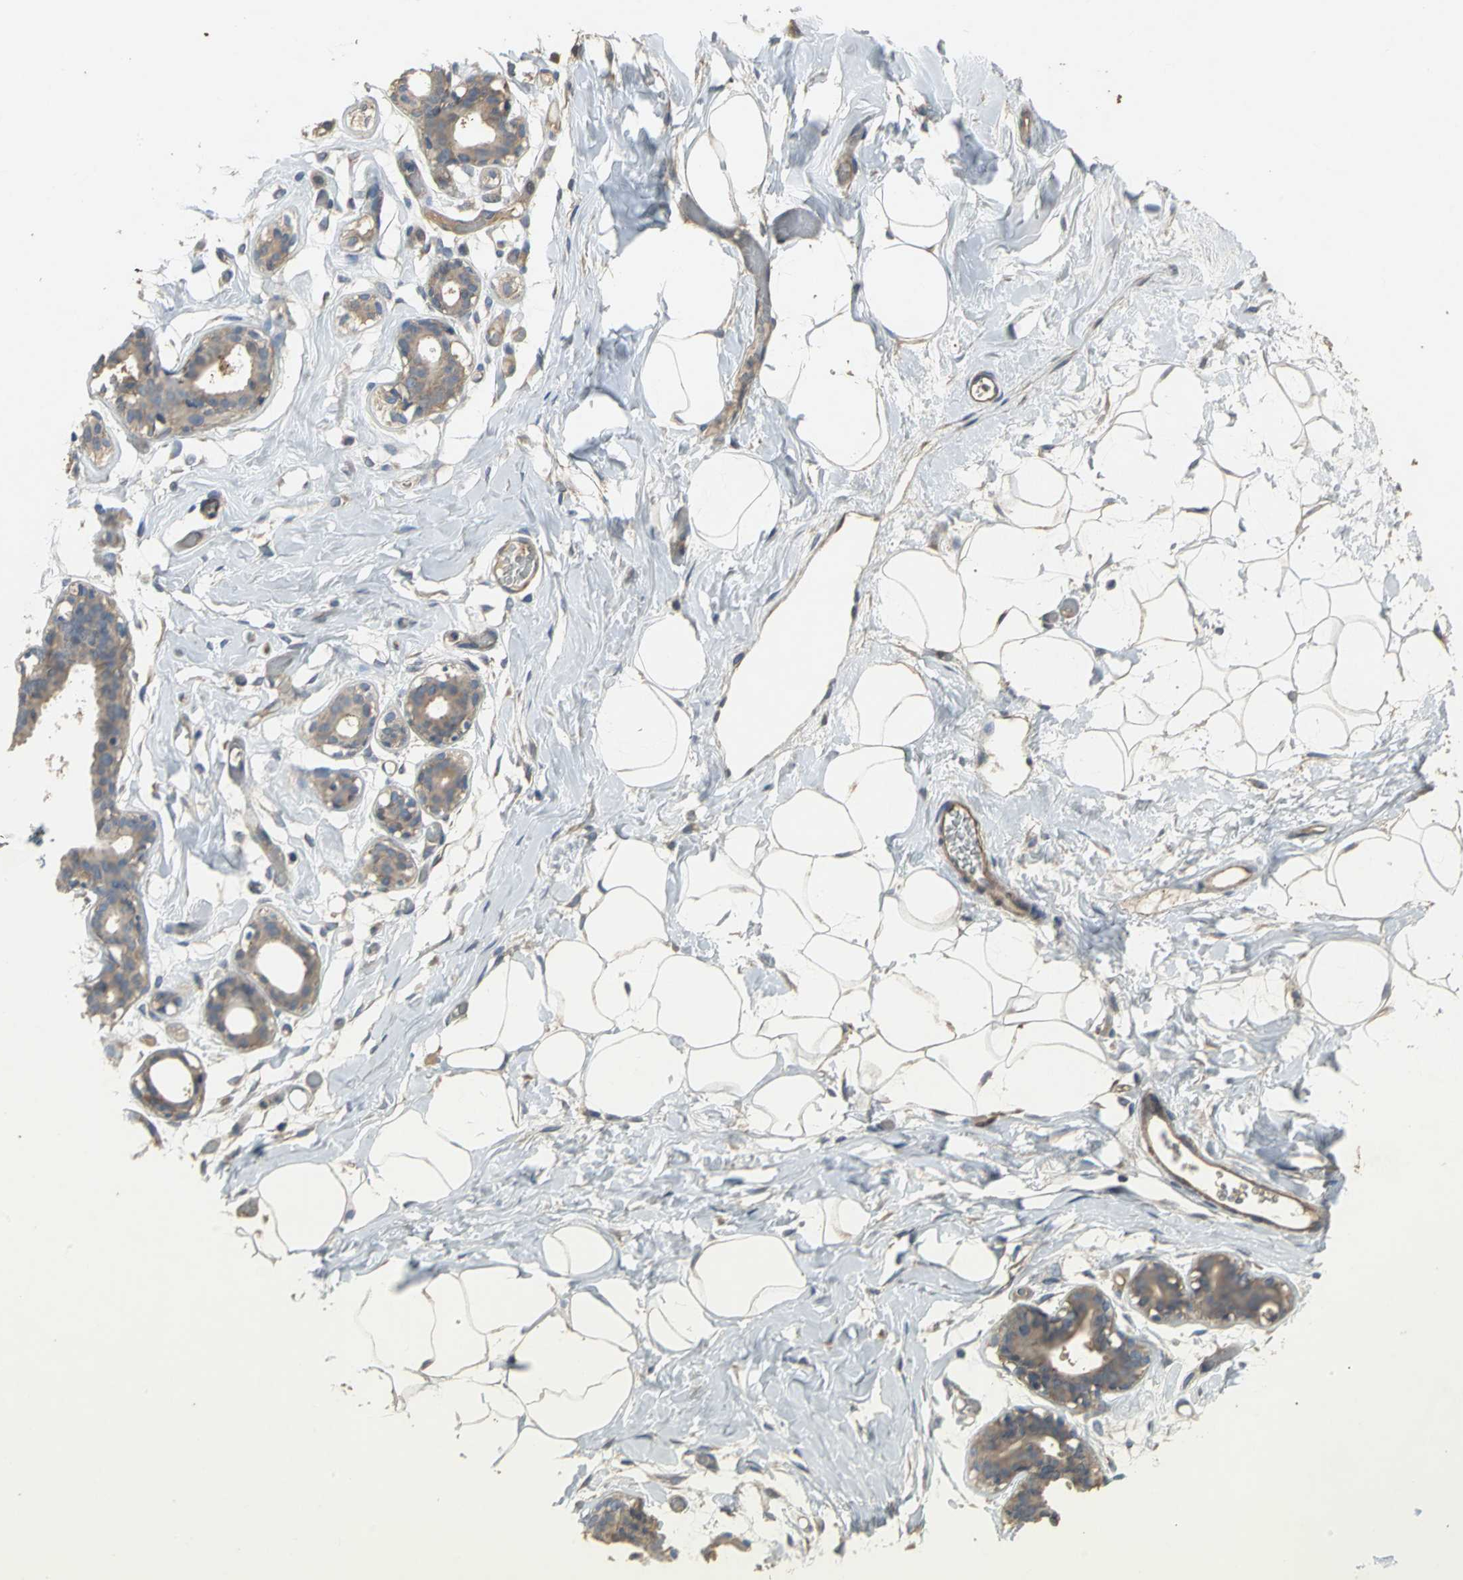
{"staining": {"intensity": "weak", "quantity": ">75%", "location": "cytoplasmic/membranous"}, "tissue": "adipose tissue", "cell_type": "Adipocytes", "image_type": "normal", "snomed": [{"axis": "morphology", "description": "Normal tissue, NOS"}, {"axis": "topography", "description": "Breast"}, {"axis": "topography", "description": "Soft tissue"}], "caption": "About >75% of adipocytes in normal human adipose tissue exhibit weak cytoplasmic/membranous protein expression as visualized by brown immunohistochemical staining.", "gene": "MET", "patient": {"sex": "female", "age": 25}}